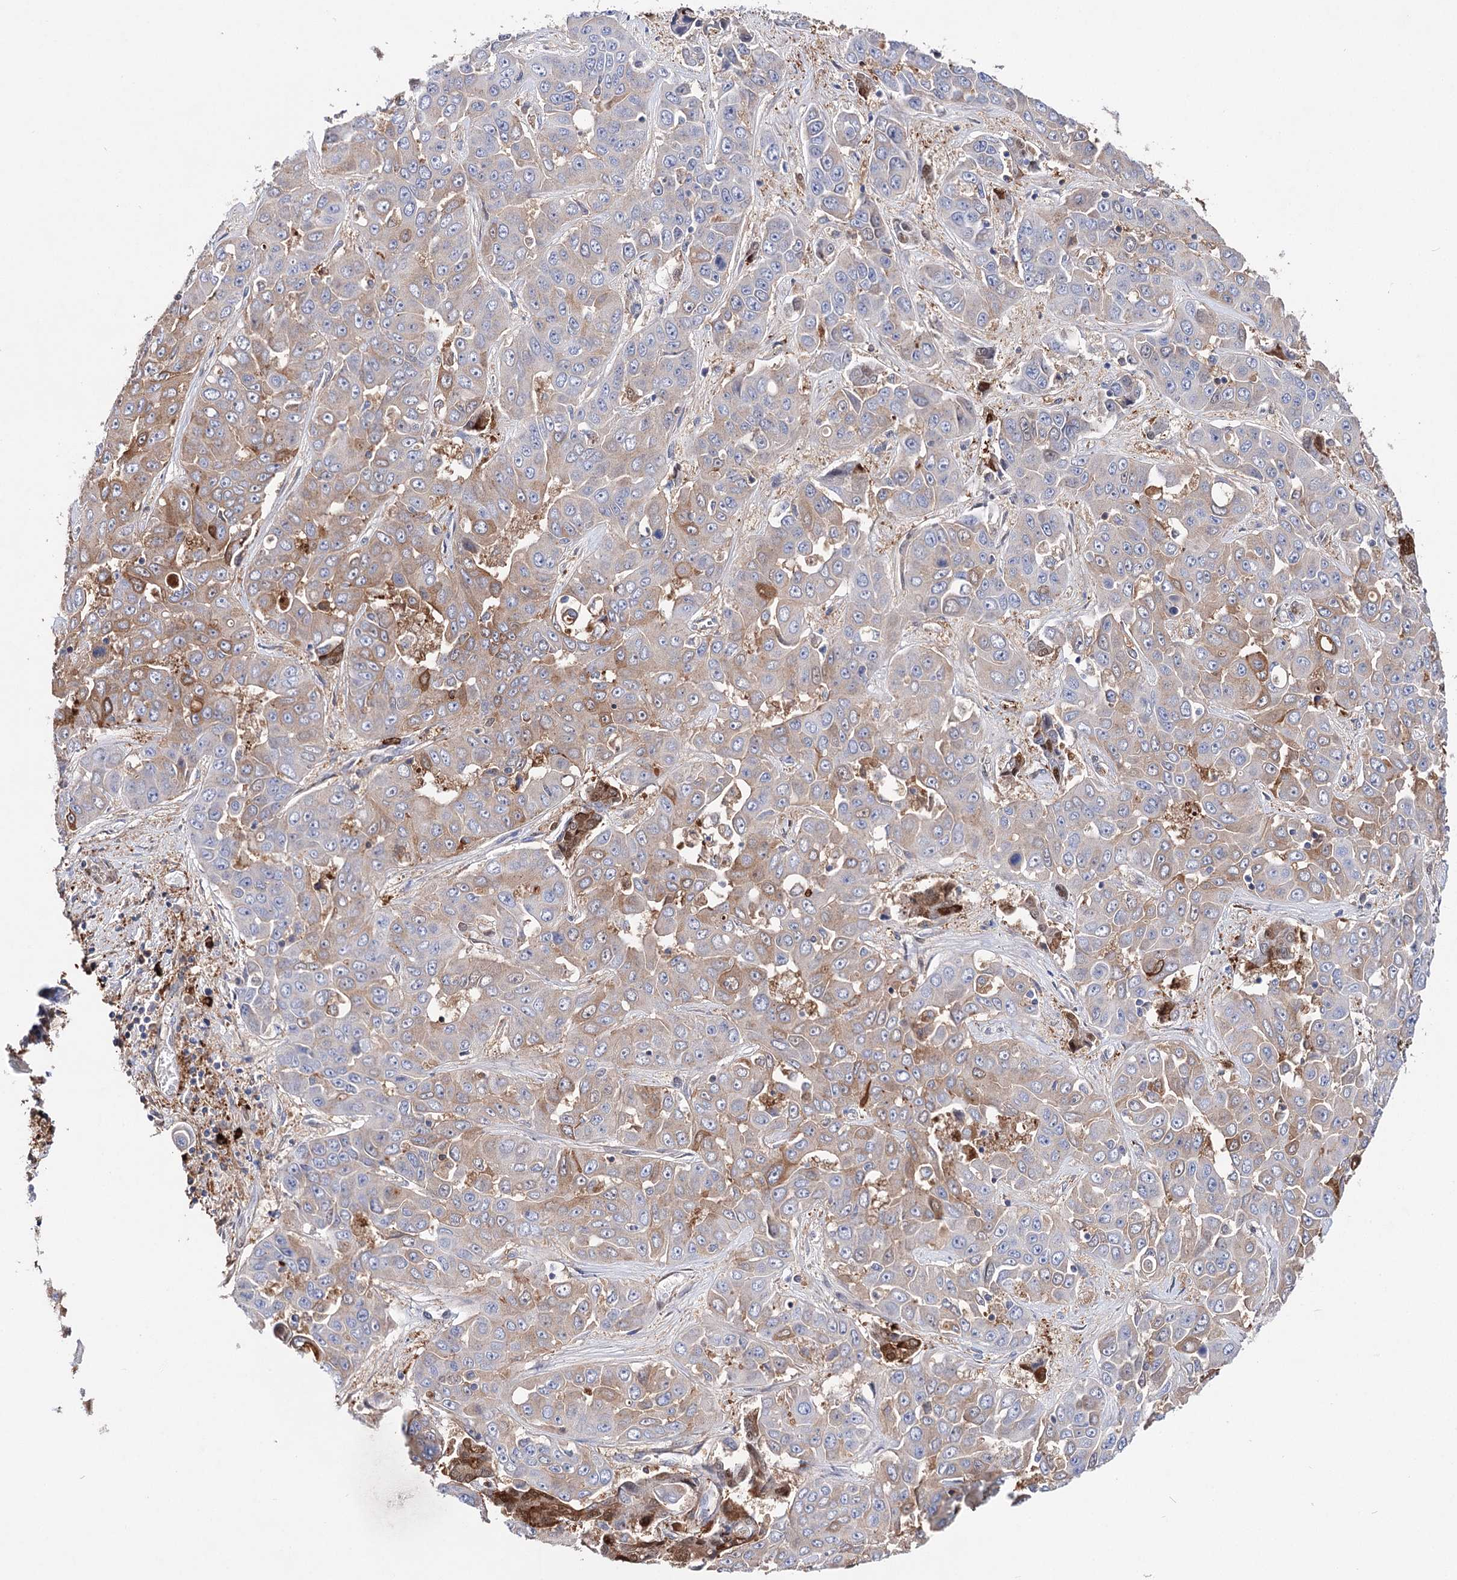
{"staining": {"intensity": "moderate", "quantity": "25%-75%", "location": "cytoplasmic/membranous"}, "tissue": "liver cancer", "cell_type": "Tumor cells", "image_type": "cancer", "snomed": [{"axis": "morphology", "description": "Cholangiocarcinoma"}, {"axis": "topography", "description": "Liver"}], "caption": "Moderate cytoplasmic/membranous positivity for a protein is seen in about 25%-75% of tumor cells of liver cancer using immunohistochemistry.", "gene": "CFAP46", "patient": {"sex": "female", "age": 52}}